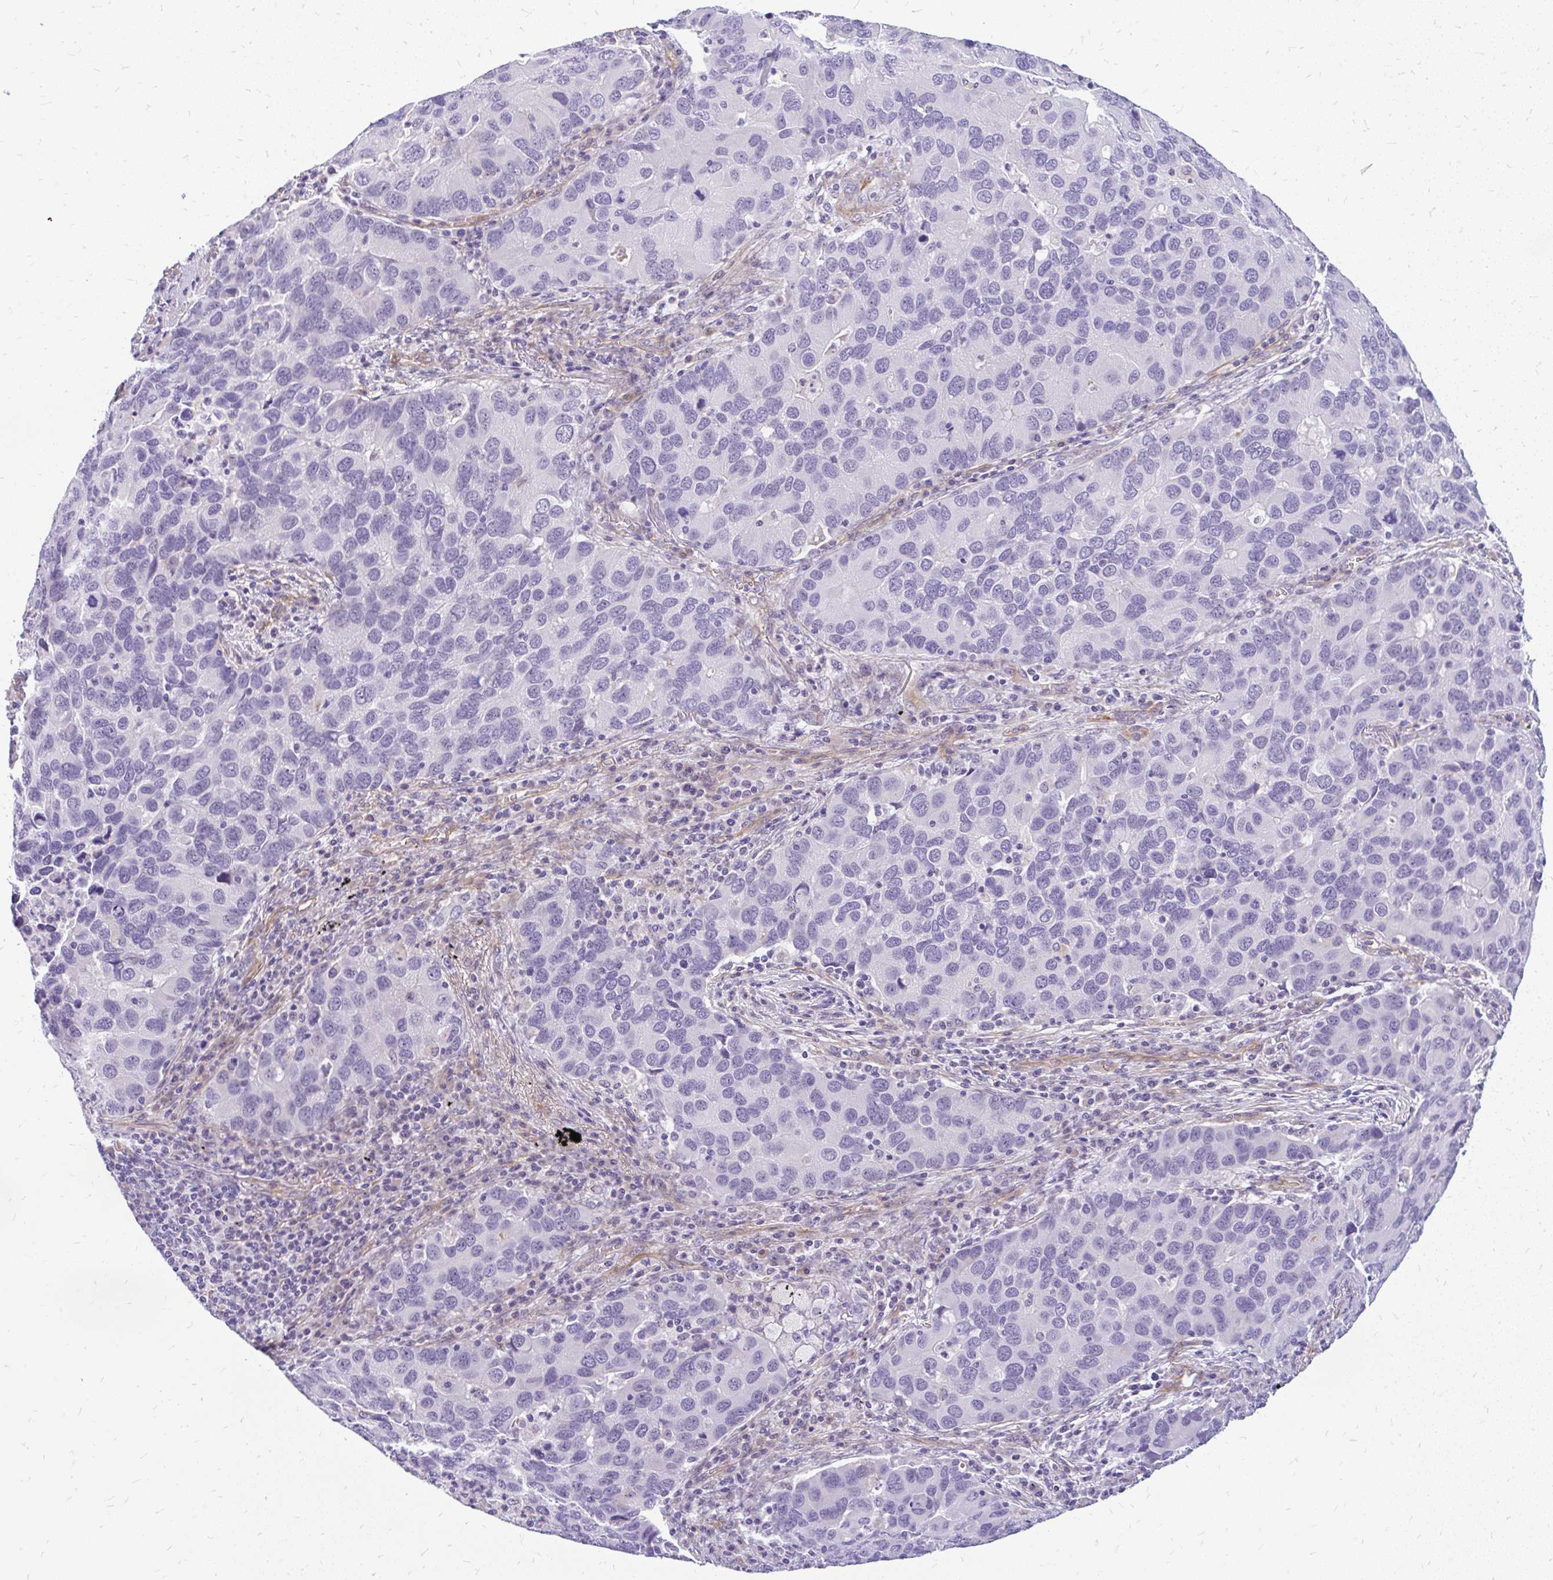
{"staining": {"intensity": "negative", "quantity": "none", "location": "none"}, "tissue": "lung cancer", "cell_type": "Tumor cells", "image_type": "cancer", "snomed": [{"axis": "morphology", "description": "Aneuploidy"}, {"axis": "morphology", "description": "Adenocarcinoma, NOS"}, {"axis": "topography", "description": "Lymph node"}, {"axis": "topography", "description": "Lung"}], "caption": "A high-resolution micrograph shows immunohistochemistry staining of lung adenocarcinoma, which reveals no significant positivity in tumor cells. Brightfield microscopy of immunohistochemistry stained with DAB (3,3'-diaminobenzidine) (brown) and hematoxylin (blue), captured at high magnification.", "gene": "FAM83C", "patient": {"sex": "female", "age": 74}}